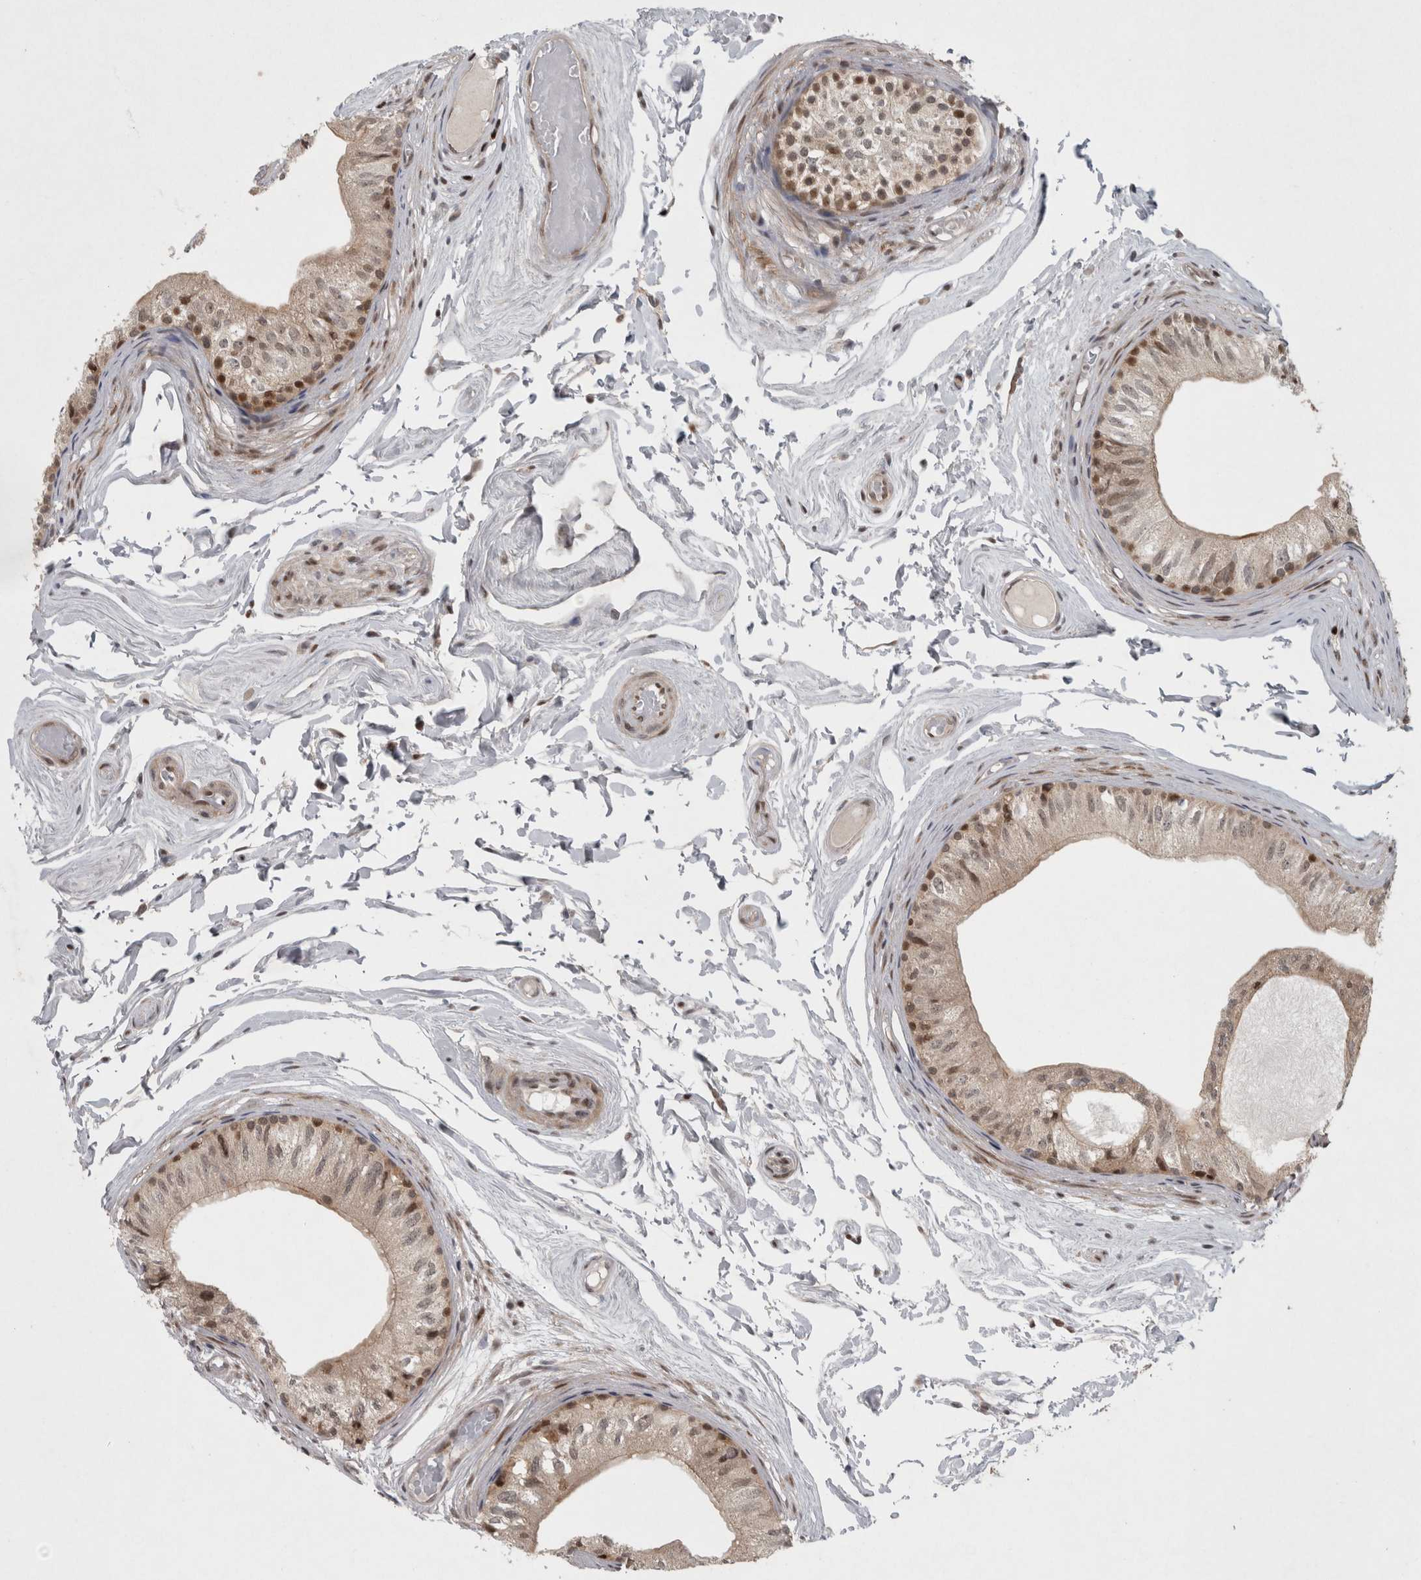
{"staining": {"intensity": "moderate", "quantity": ">75%", "location": "cytoplasmic/membranous,nuclear"}, "tissue": "epididymis", "cell_type": "Glandular cells", "image_type": "normal", "snomed": [{"axis": "morphology", "description": "Normal tissue, NOS"}, {"axis": "topography", "description": "Epididymis"}], "caption": "The image exhibits staining of benign epididymis, revealing moderate cytoplasmic/membranous,nuclear protein positivity (brown color) within glandular cells.", "gene": "KDM8", "patient": {"sex": "male", "age": 79}}